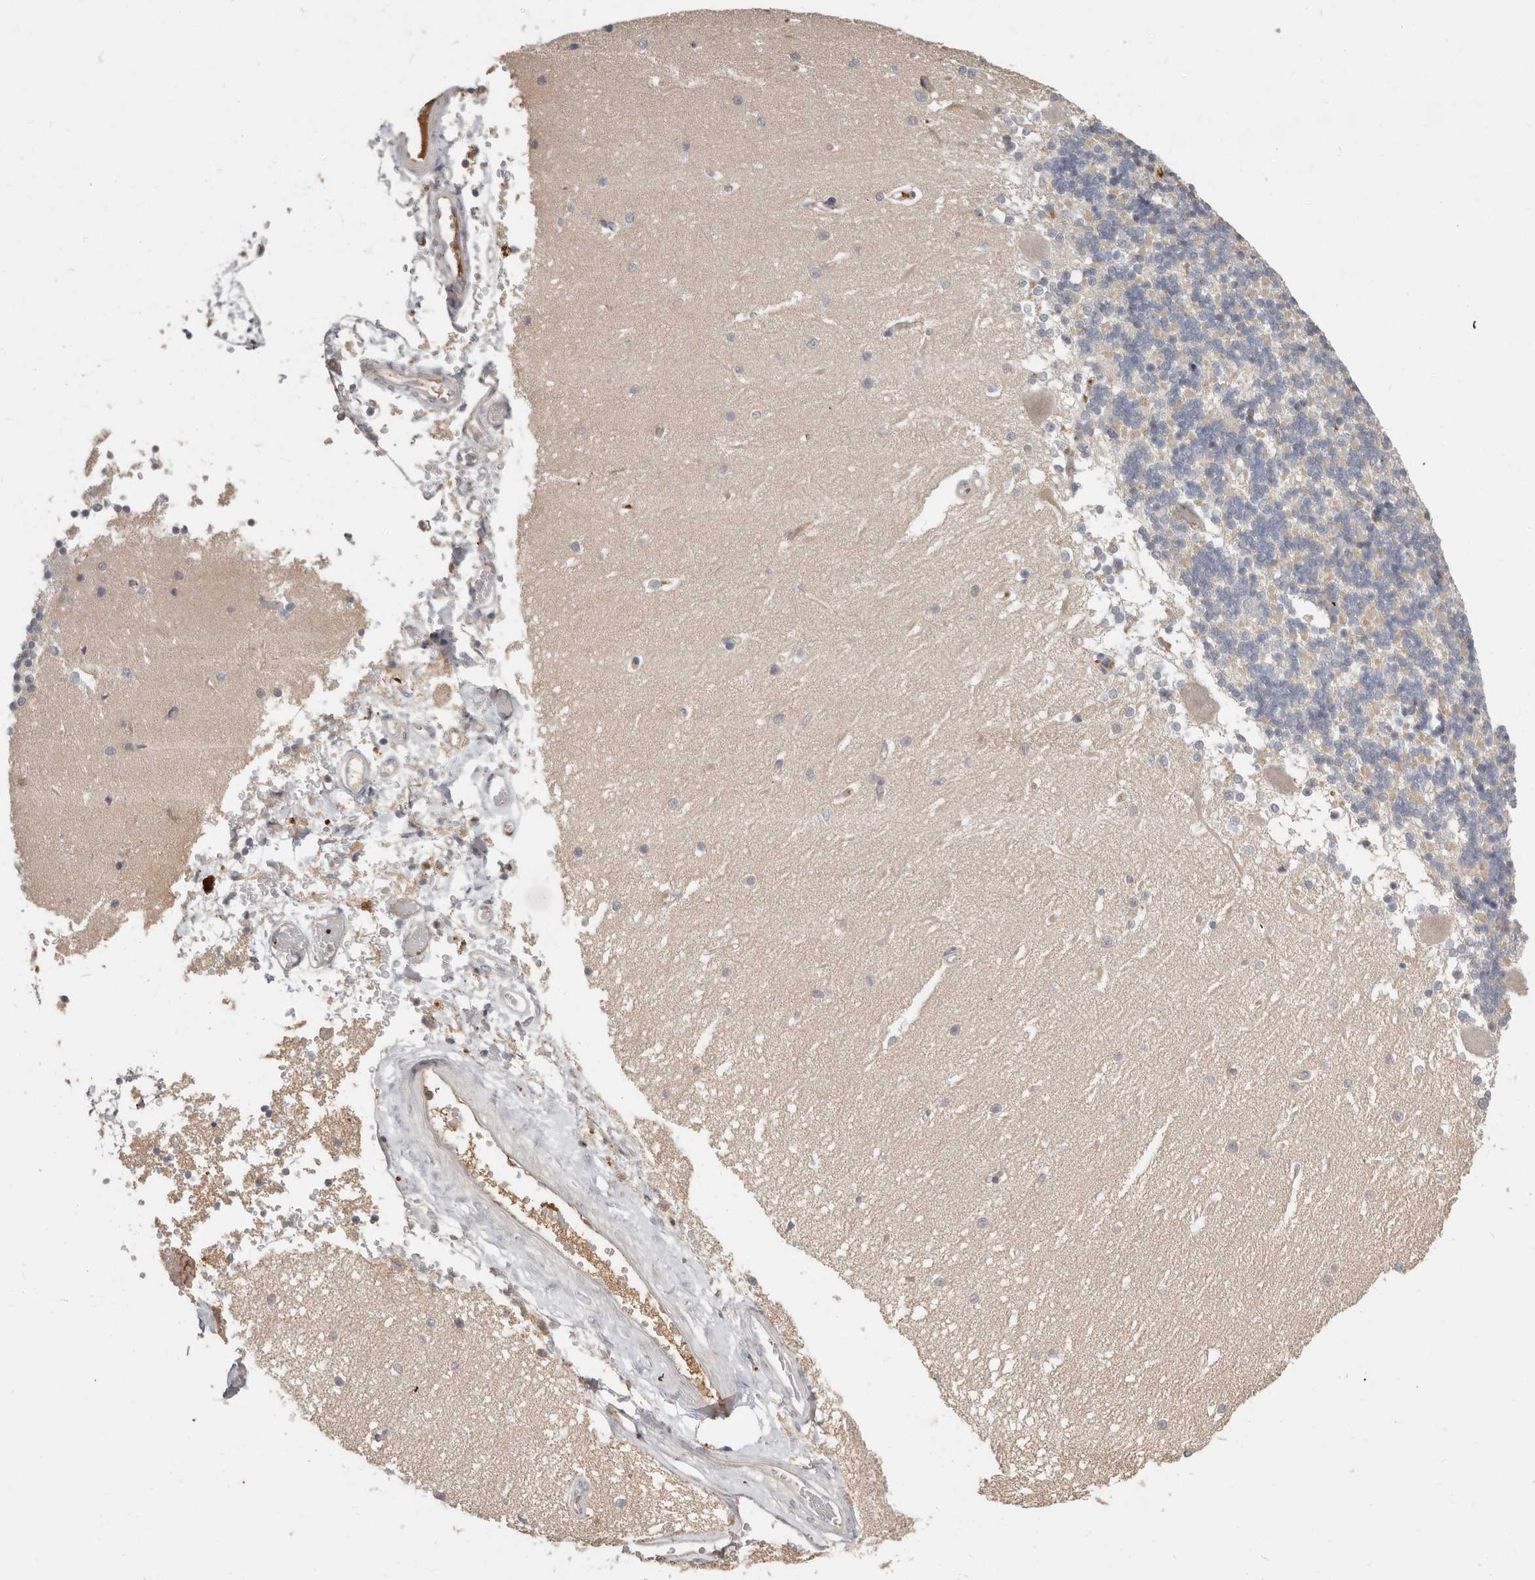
{"staining": {"intensity": "negative", "quantity": "none", "location": "none"}, "tissue": "cerebellum", "cell_type": "Cells in granular layer", "image_type": "normal", "snomed": [{"axis": "morphology", "description": "Normal tissue, NOS"}, {"axis": "topography", "description": "Cerebellum"}], "caption": "Immunohistochemical staining of normal human cerebellum exhibits no significant expression in cells in granular layer.", "gene": "MTFR2", "patient": {"sex": "male", "age": 37}}